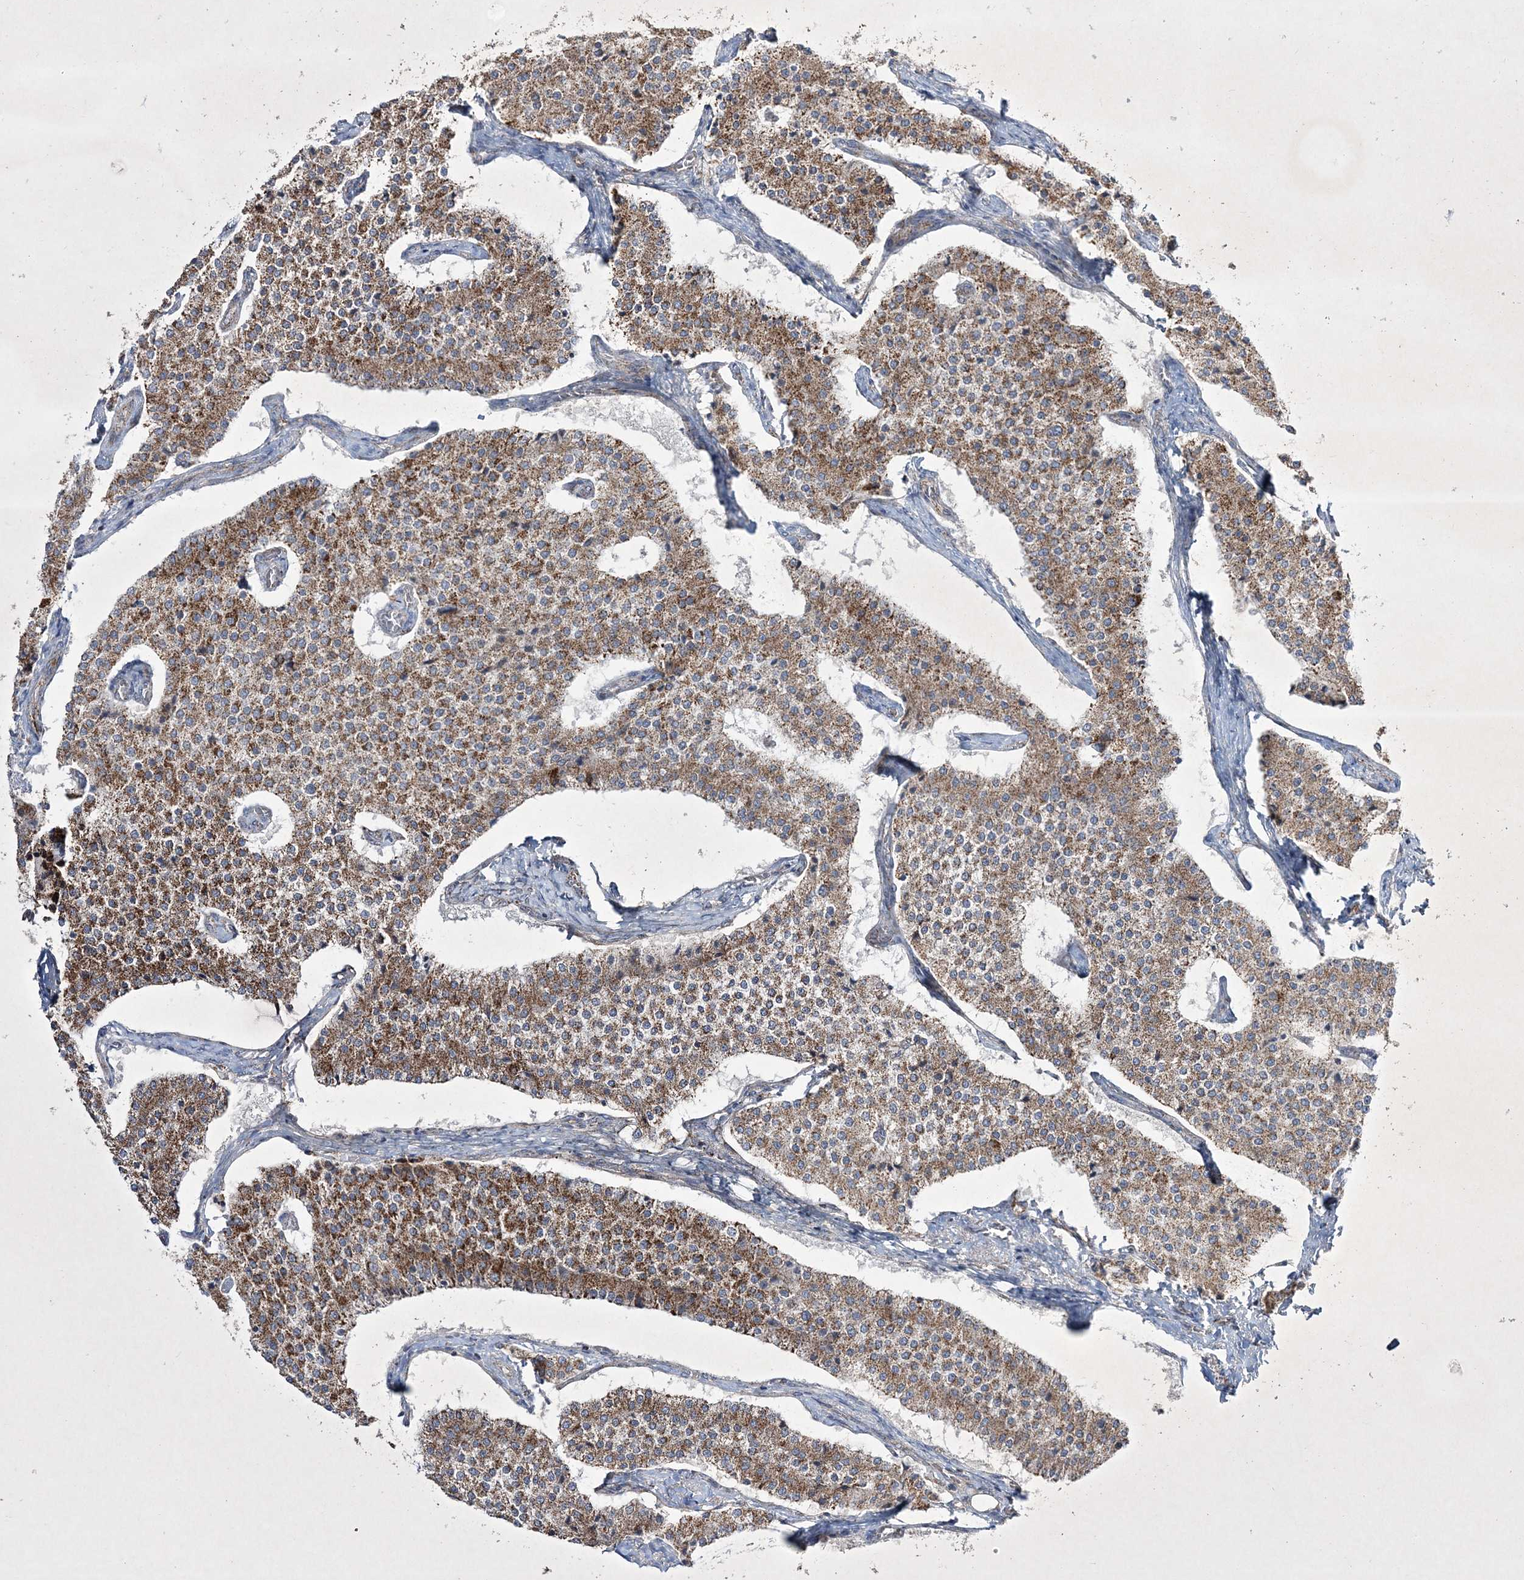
{"staining": {"intensity": "moderate", "quantity": ">75%", "location": "cytoplasmic/membranous"}, "tissue": "carcinoid", "cell_type": "Tumor cells", "image_type": "cancer", "snomed": [{"axis": "morphology", "description": "Carcinoid, malignant, NOS"}, {"axis": "topography", "description": "Colon"}], "caption": "Malignant carcinoid tissue reveals moderate cytoplasmic/membranous expression in about >75% of tumor cells (DAB IHC with brightfield microscopy, high magnification).", "gene": "RICTOR", "patient": {"sex": "female", "age": 52}}